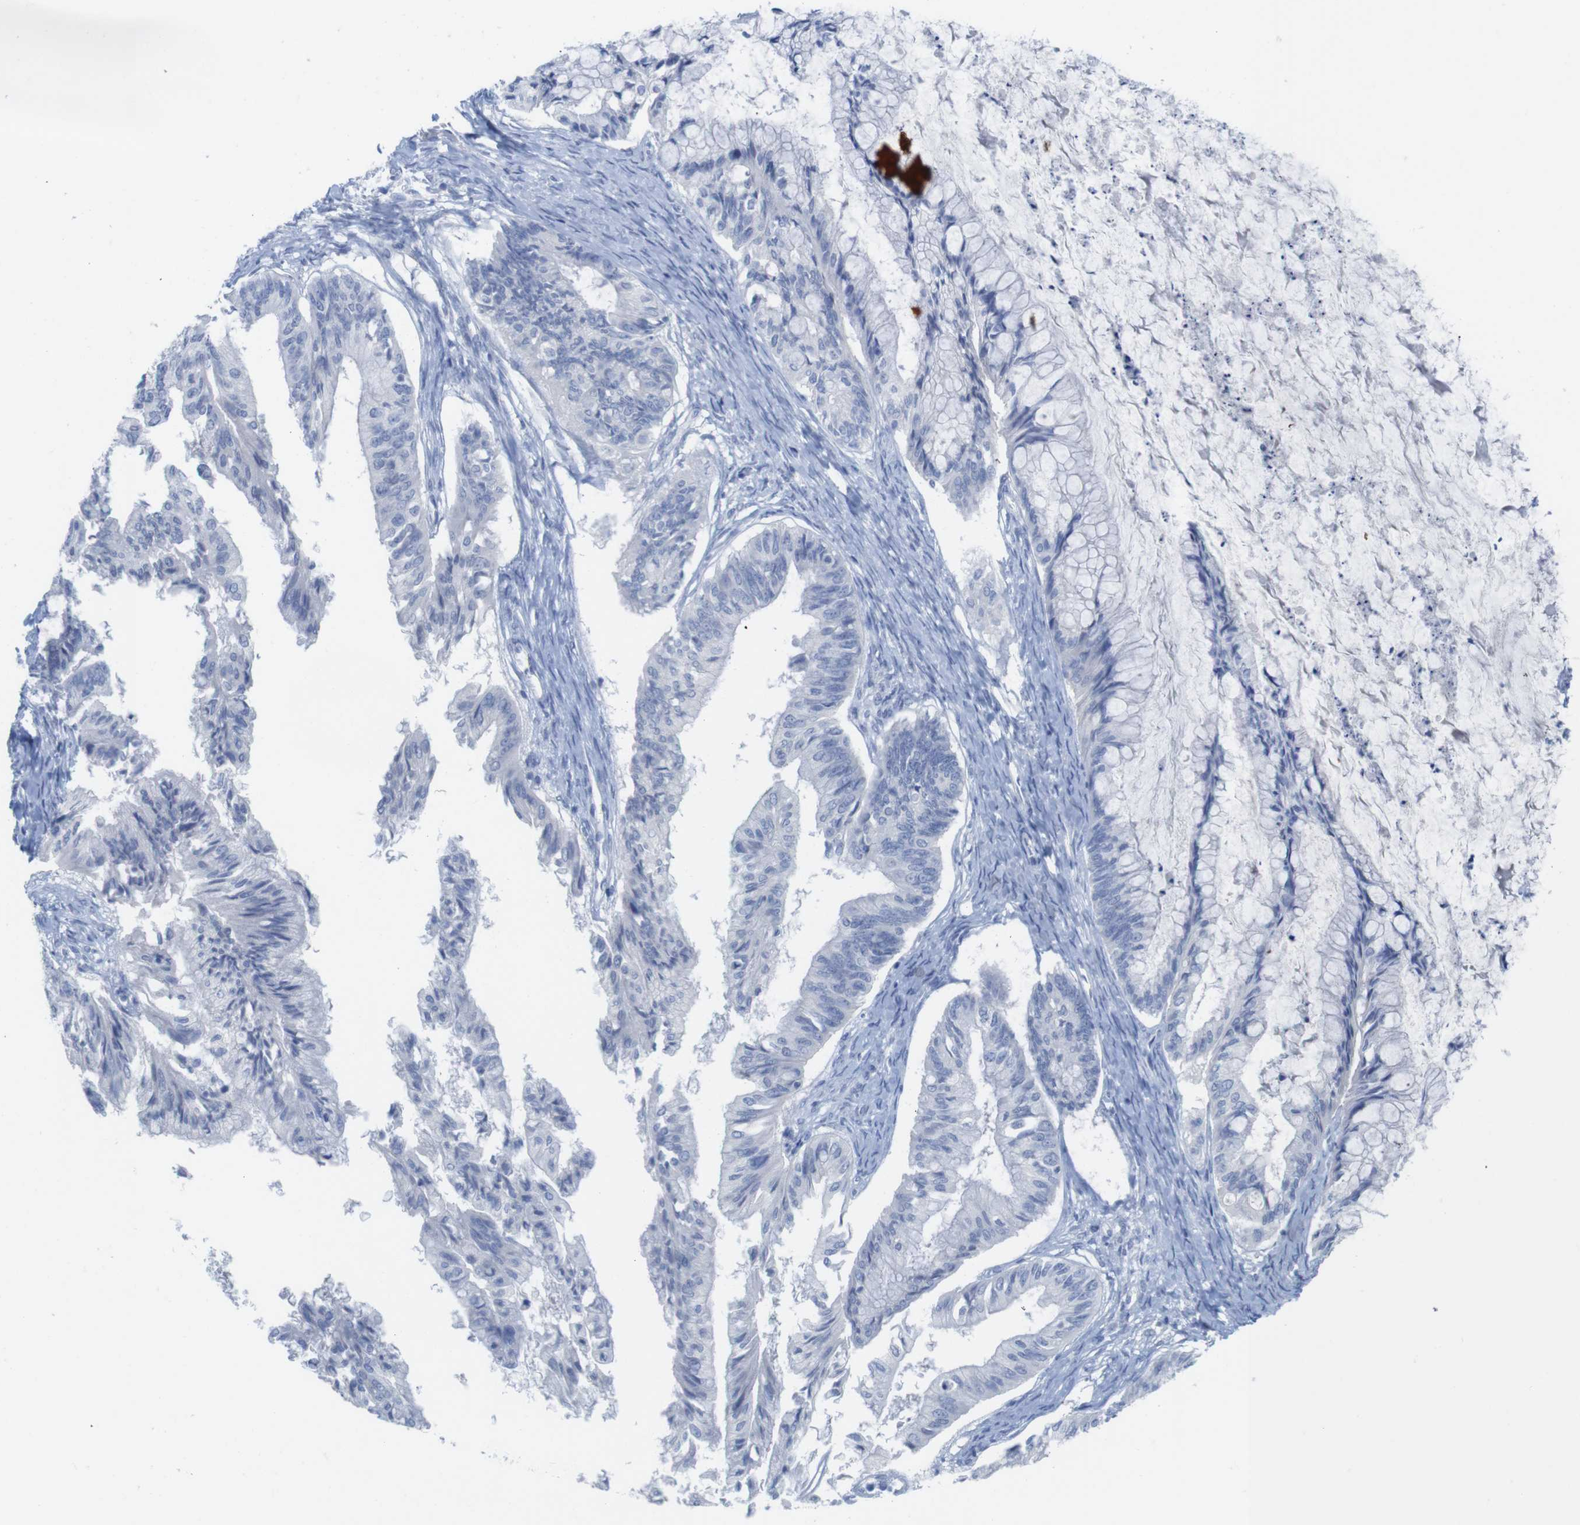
{"staining": {"intensity": "negative", "quantity": "none", "location": "none"}, "tissue": "ovarian cancer", "cell_type": "Tumor cells", "image_type": "cancer", "snomed": [{"axis": "morphology", "description": "Cystadenocarcinoma, mucinous, NOS"}, {"axis": "topography", "description": "Ovary"}], "caption": "Tumor cells are negative for protein expression in human ovarian mucinous cystadenocarcinoma.", "gene": "PNMA1", "patient": {"sex": "female", "age": 57}}